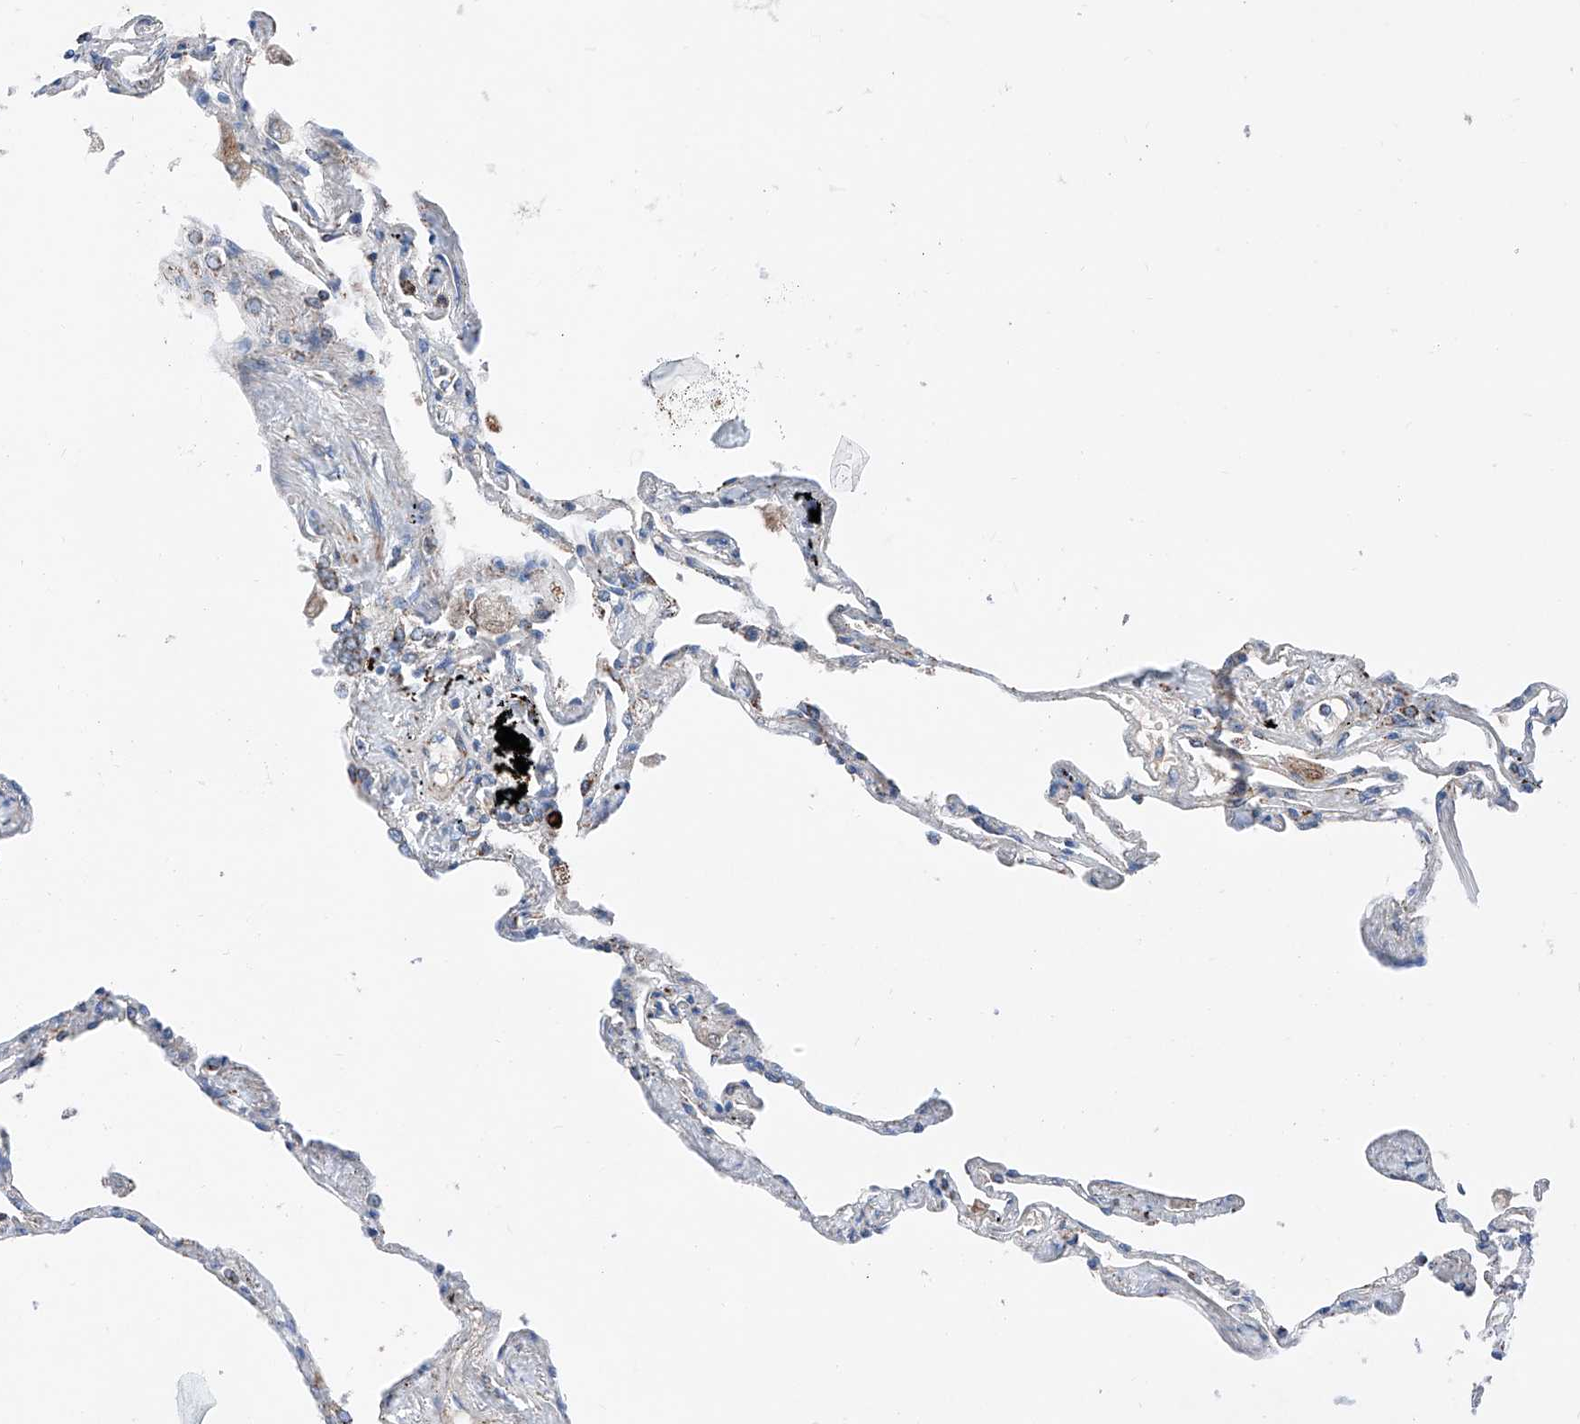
{"staining": {"intensity": "moderate", "quantity": "<25%", "location": "cytoplasmic/membranous"}, "tissue": "lung", "cell_type": "Alveolar cells", "image_type": "normal", "snomed": [{"axis": "morphology", "description": "Normal tissue, NOS"}, {"axis": "topography", "description": "Lung"}], "caption": "Brown immunohistochemical staining in benign human lung demonstrates moderate cytoplasmic/membranous staining in approximately <25% of alveolar cells.", "gene": "MRAP", "patient": {"sex": "female", "age": 67}}